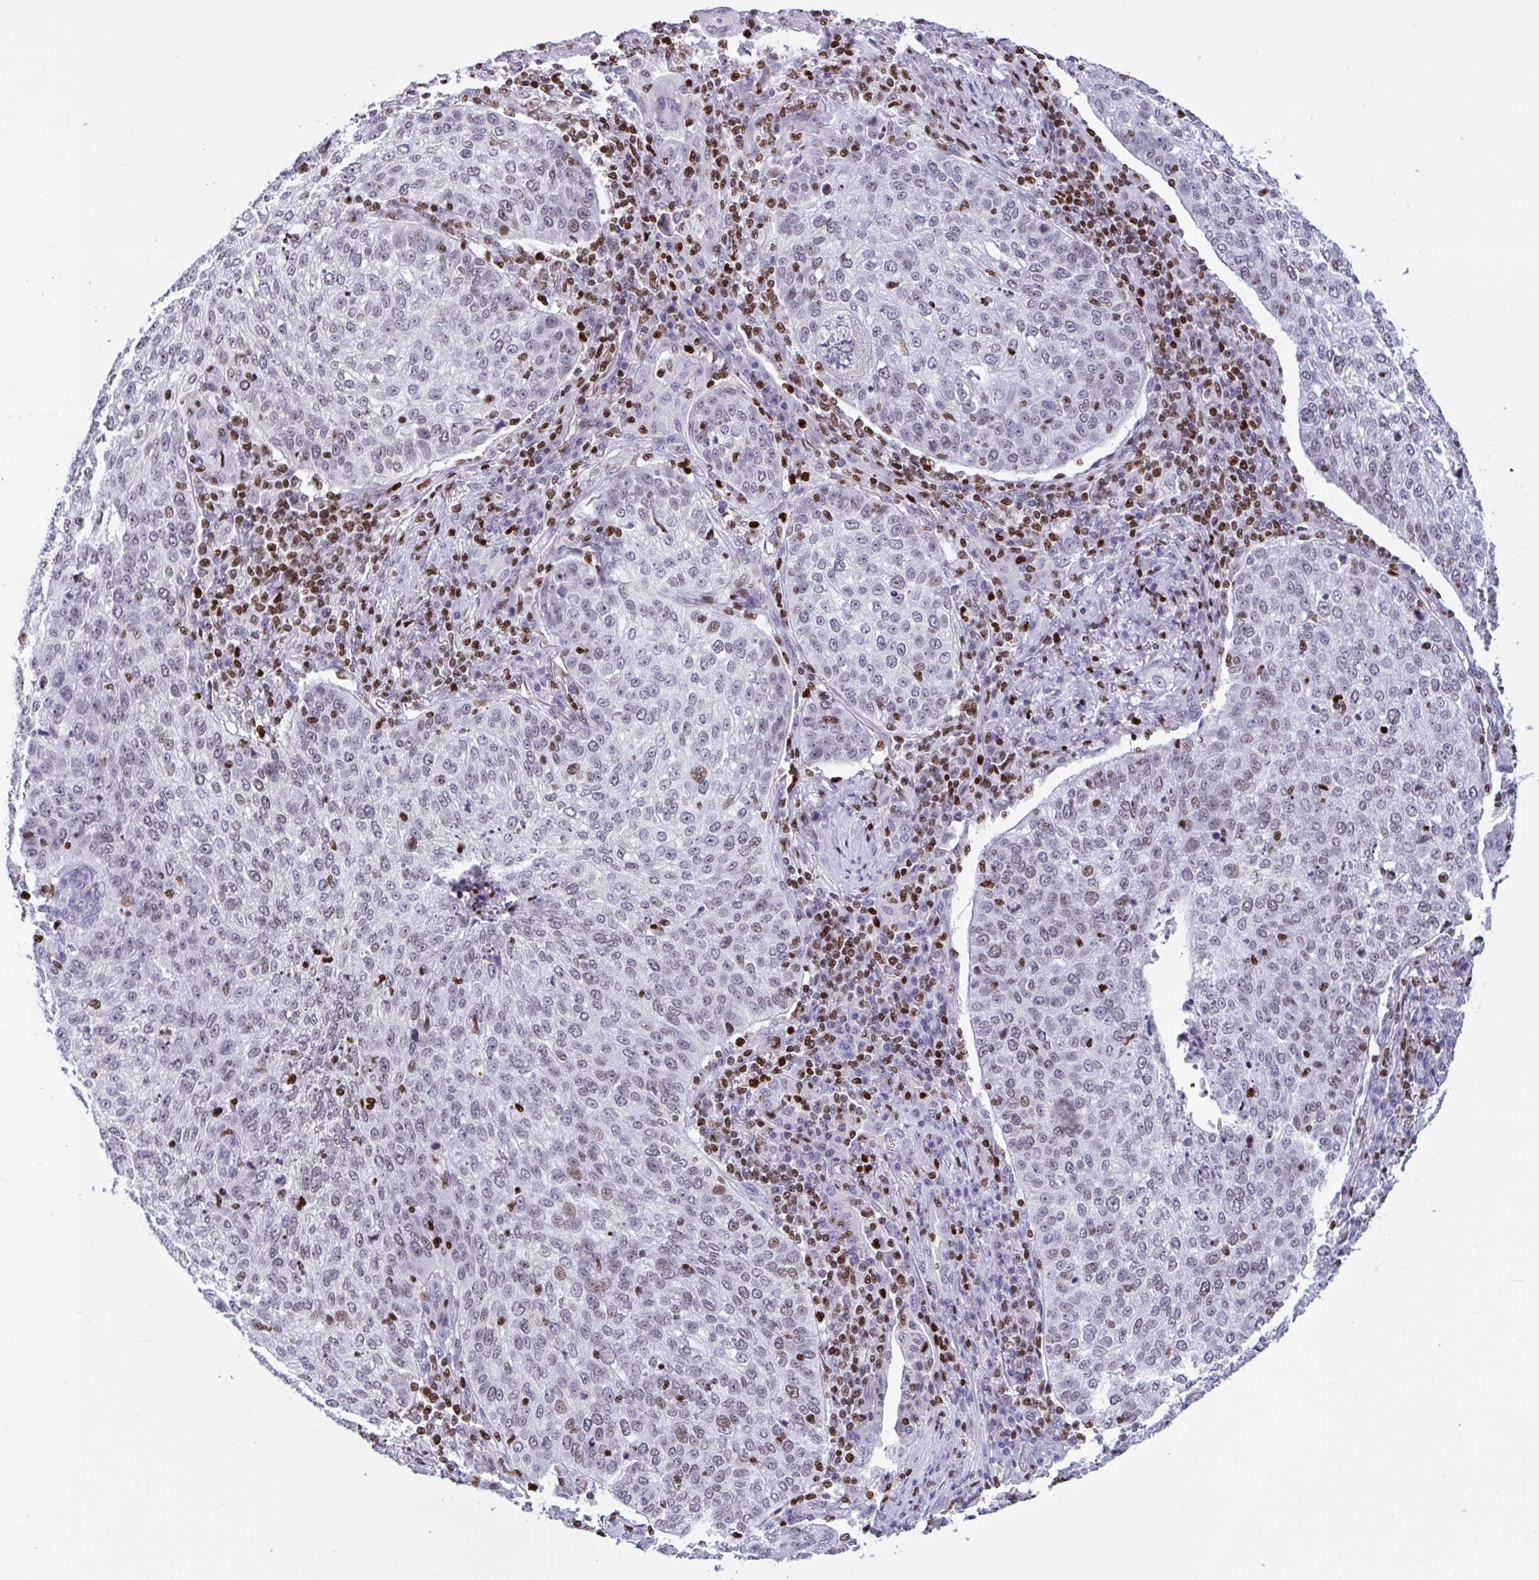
{"staining": {"intensity": "weak", "quantity": "<25%", "location": "nuclear"}, "tissue": "lung cancer", "cell_type": "Tumor cells", "image_type": "cancer", "snomed": [{"axis": "morphology", "description": "Squamous cell carcinoma, NOS"}, {"axis": "topography", "description": "Lung"}], "caption": "Immunohistochemistry (IHC) micrograph of neoplastic tissue: human lung squamous cell carcinoma stained with DAB displays no significant protein positivity in tumor cells.", "gene": "HMGB2", "patient": {"sex": "male", "age": 63}}